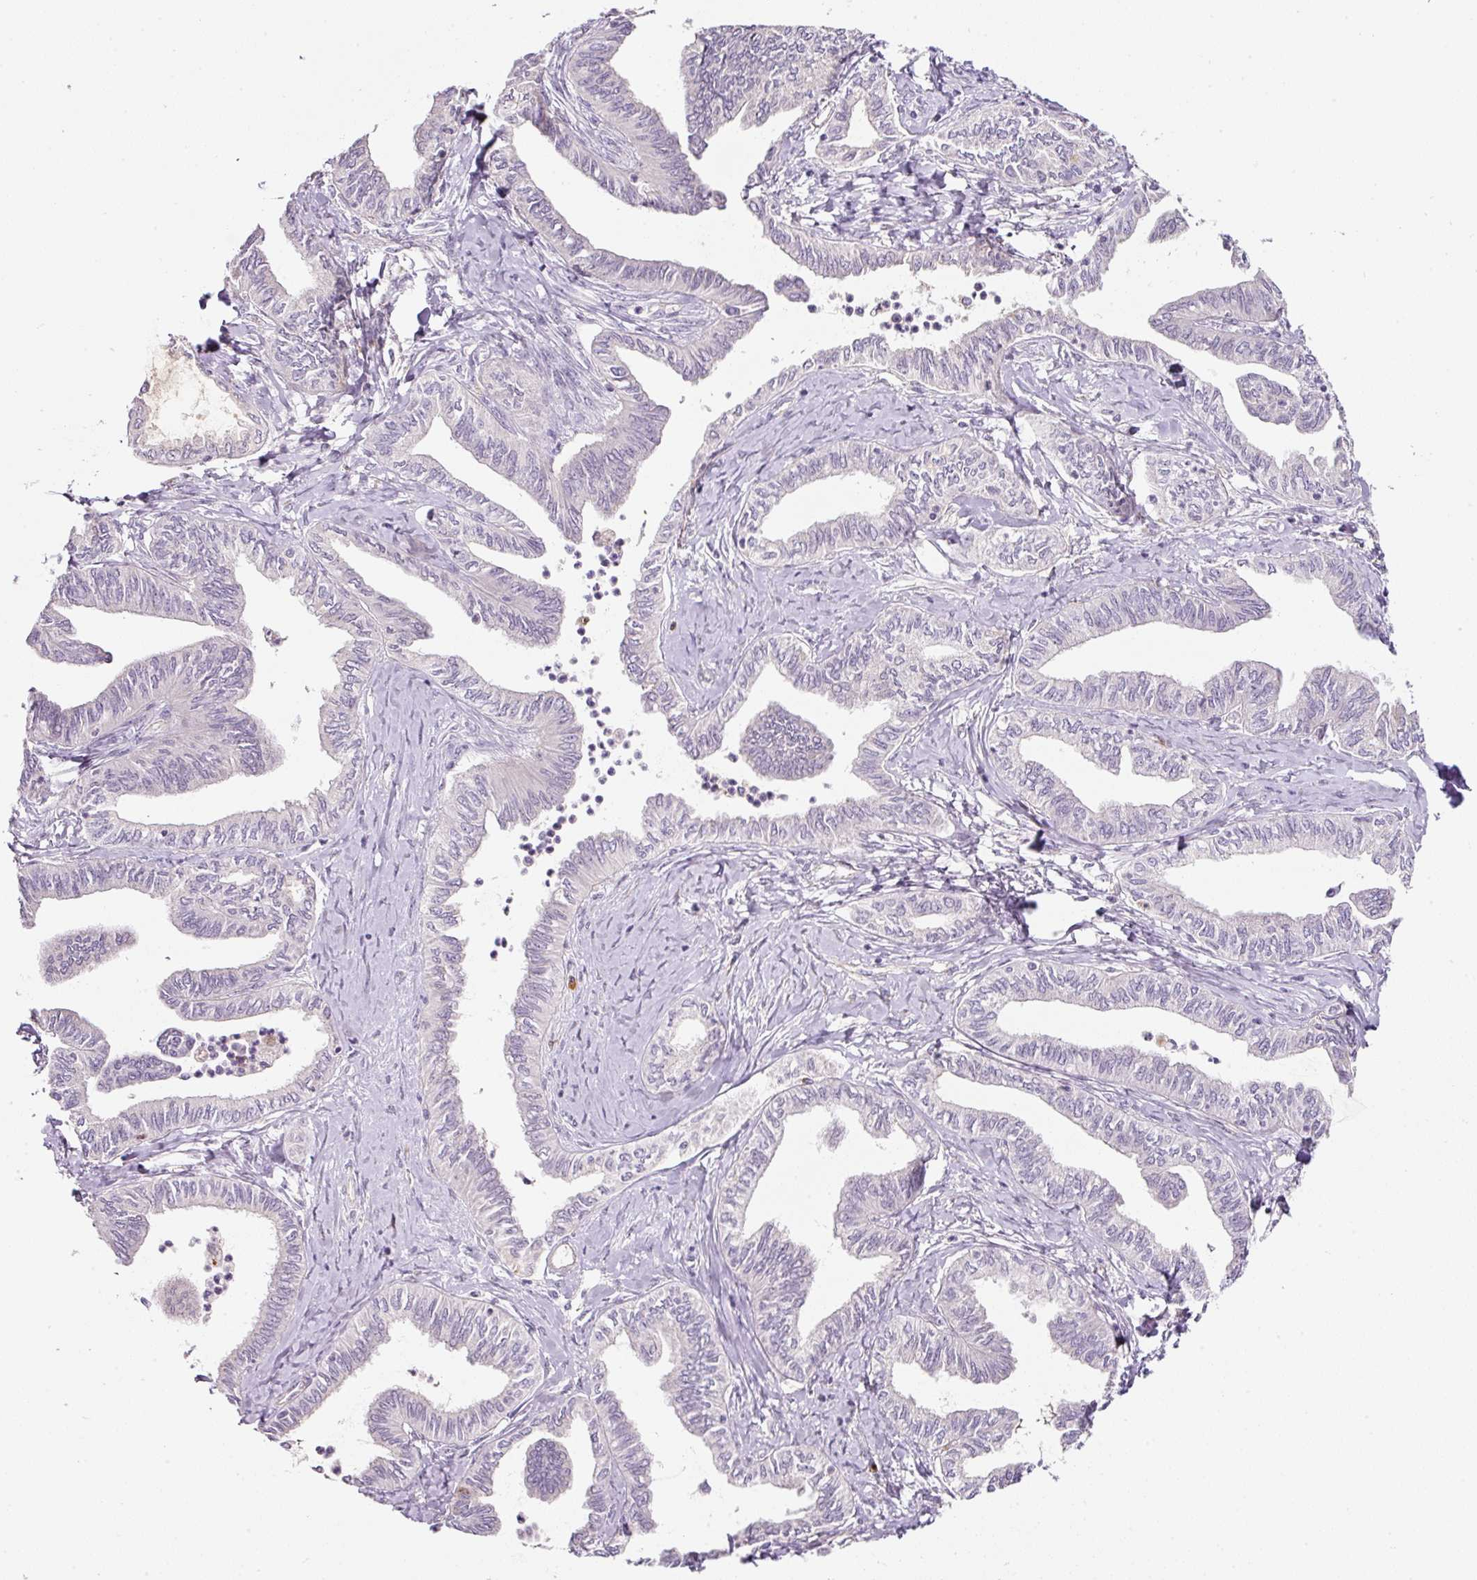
{"staining": {"intensity": "negative", "quantity": "none", "location": "none"}, "tissue": "ovarian cancer", "cell_type": "Tumor cells", "image_type": "cancer", "snomed": [{"axis": "morphology", "description": "Carcinoma, endometroid"}, {"axis": "topography", "description": "Ovary"}], "caption": "Ovarian cancer was stained to show a protein in brown. There is no significant expression in tumor cells. (DAB immunohistochemistry, high magnification).", "gene": "NBPF11", "patient": {"sex": "female", "age": 70}}